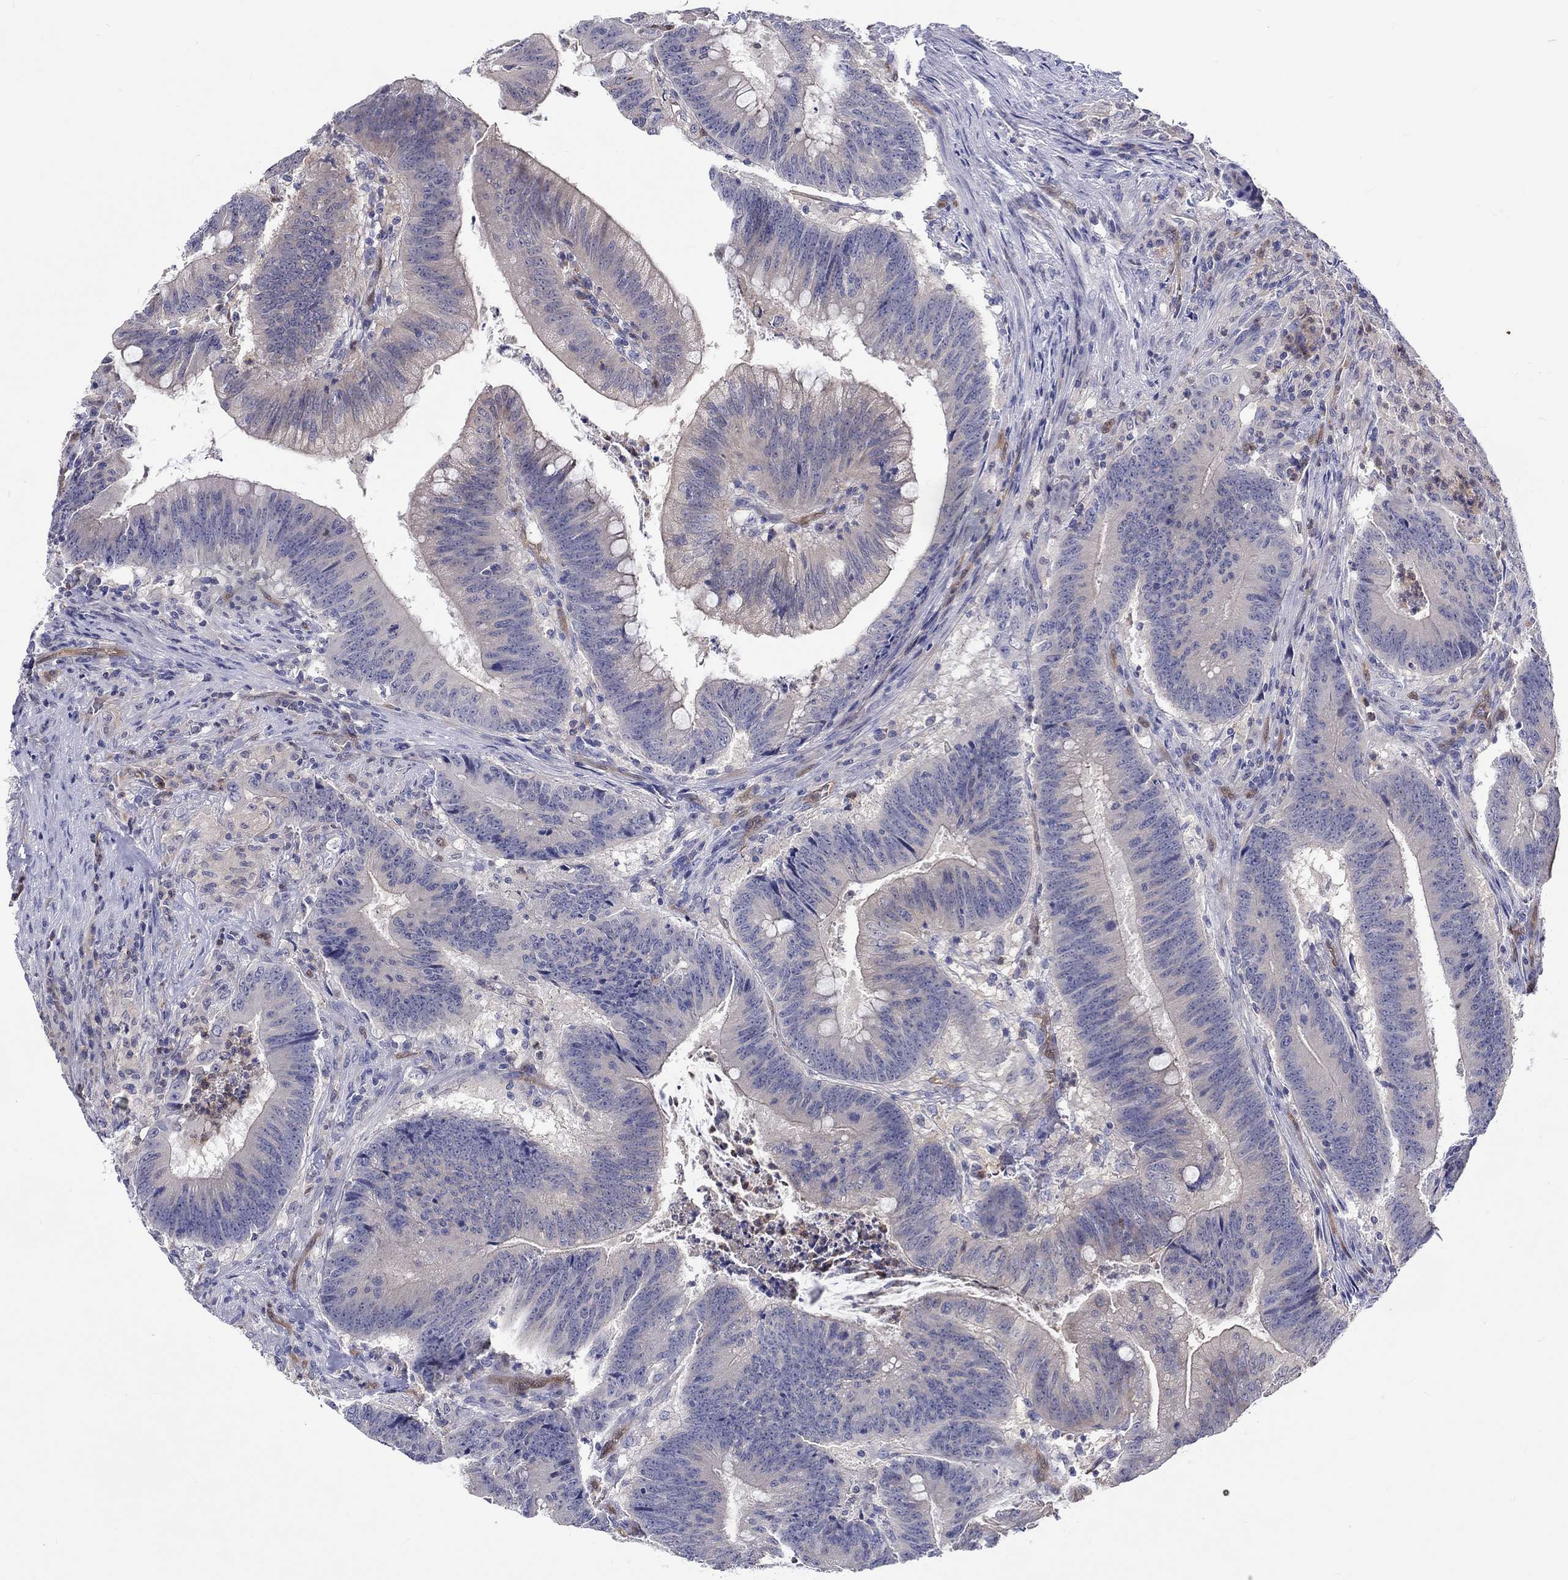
{"staining": {"intensity": "negative", "quantity": "none", "location": "none"}, "tissue": "colorectal cancer", "cell_type": "Tumor cells", "image_type": "cancer", "snomed": [{"axis": "morphology", "description": "Adenocarcinoma, NOS"}, {"axis": "topography", "description": "Colon"}], "caption": "A histopathology image of human colorectal cancer is negative for staining in tumor cells. The staining is performed using DAB (3,3'-diaminobenzidine) brown chromogen with nuclei counter-stained in using hematoxylin.", "gene": "ABCG4", "patient": {"sex": "female", "age": 87}}